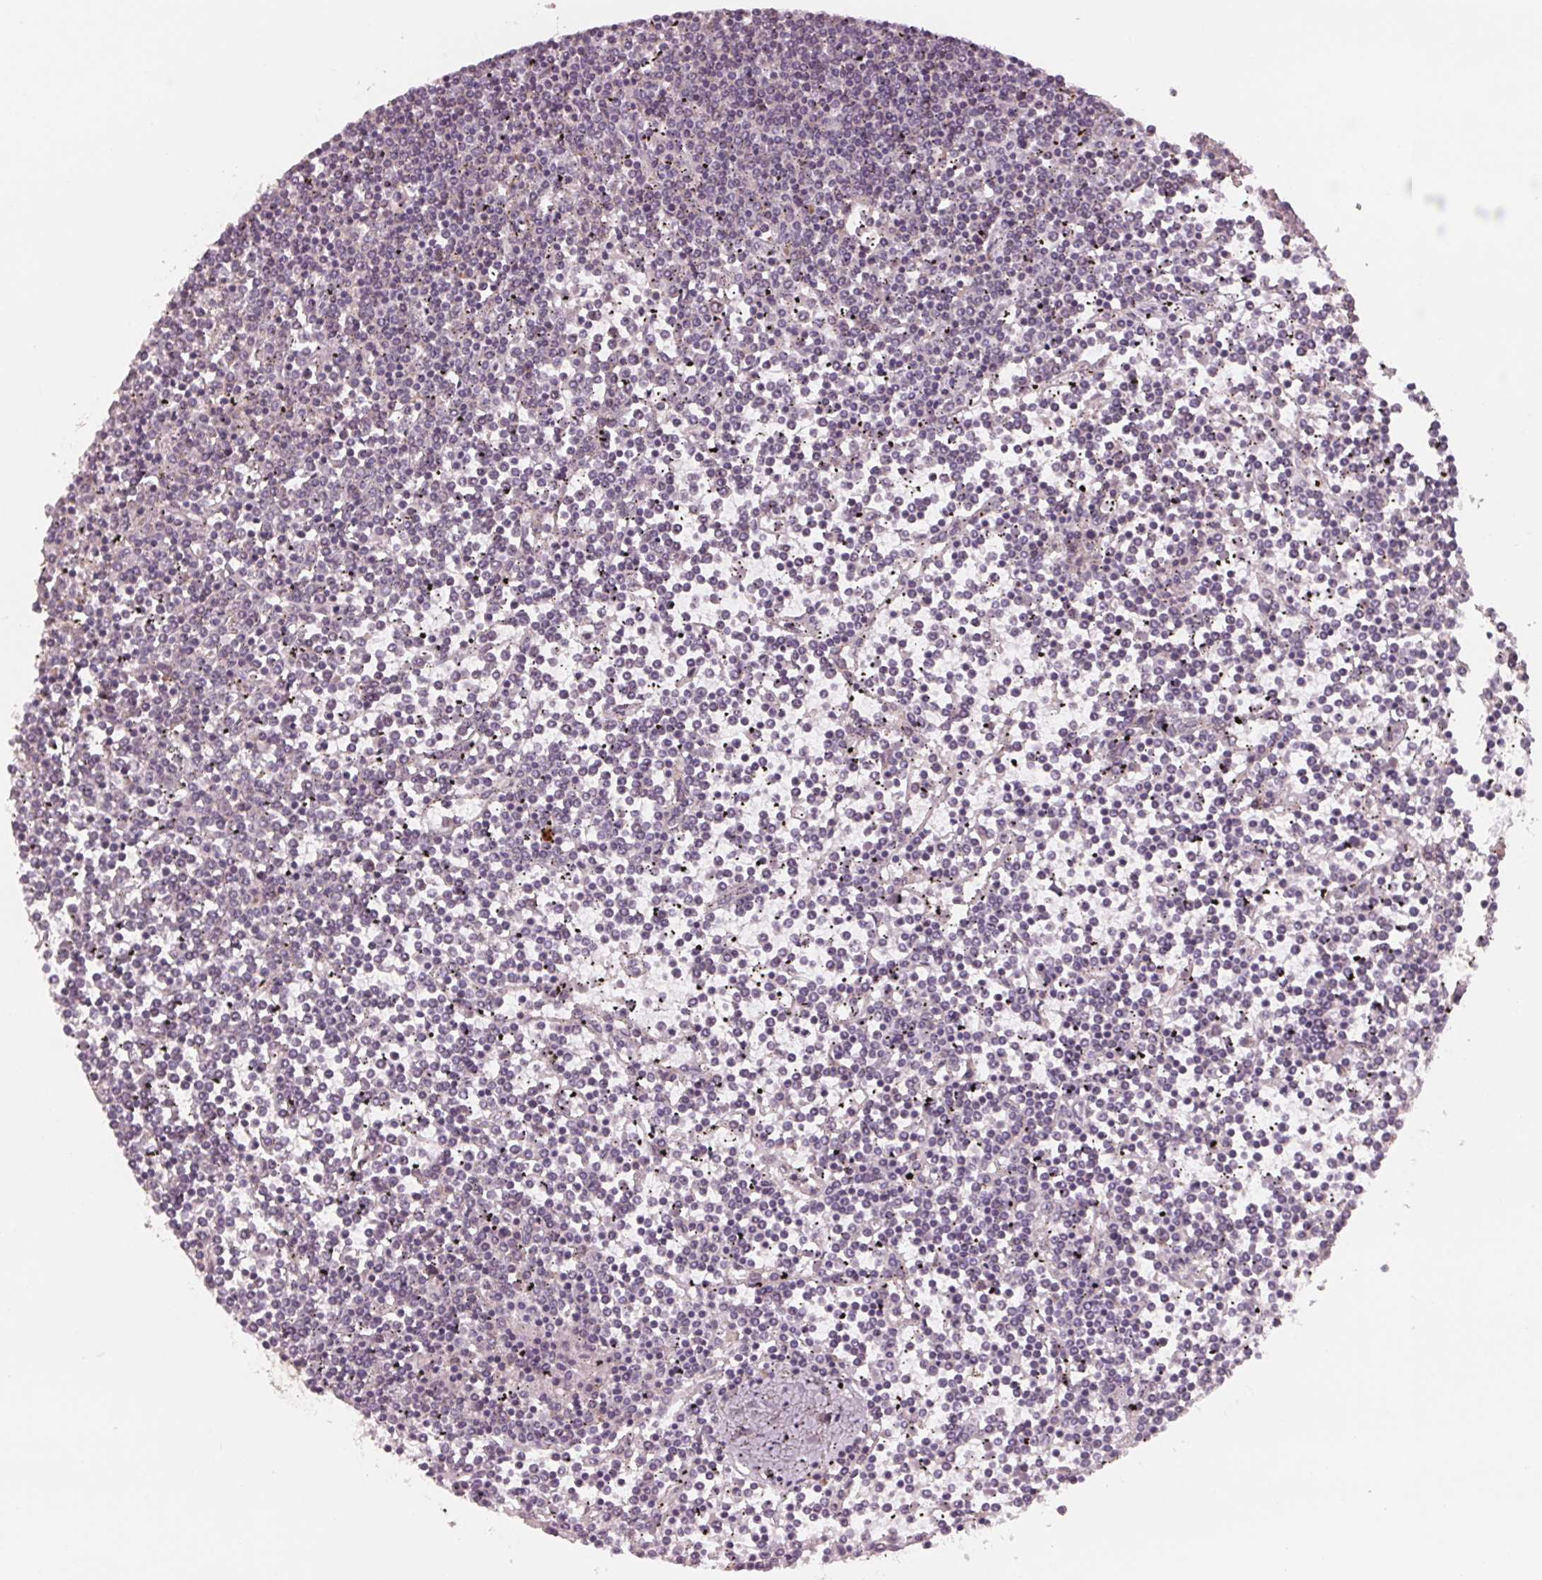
{"staining": {"intensity": "negative", "quantity": "none", "location": "none"}, "tissue": "lymphoma", "cell_type": "Tumor cells", "image_type": "cancer", "snomed": [{"axis": "morphology", "description": "Malignant lymphoma, non-Hodgkin's type, Low grade"}, {"axis": "topography", "description": "Spleen"}], "caption": "This is an IHC photomicrograph of malignant lymphoma, non-Hodgkin's type (low-grade). There is no staining in tumor cells.", "gene": "GIGYF2", "patient": {"sex": "female", "age": 19}}